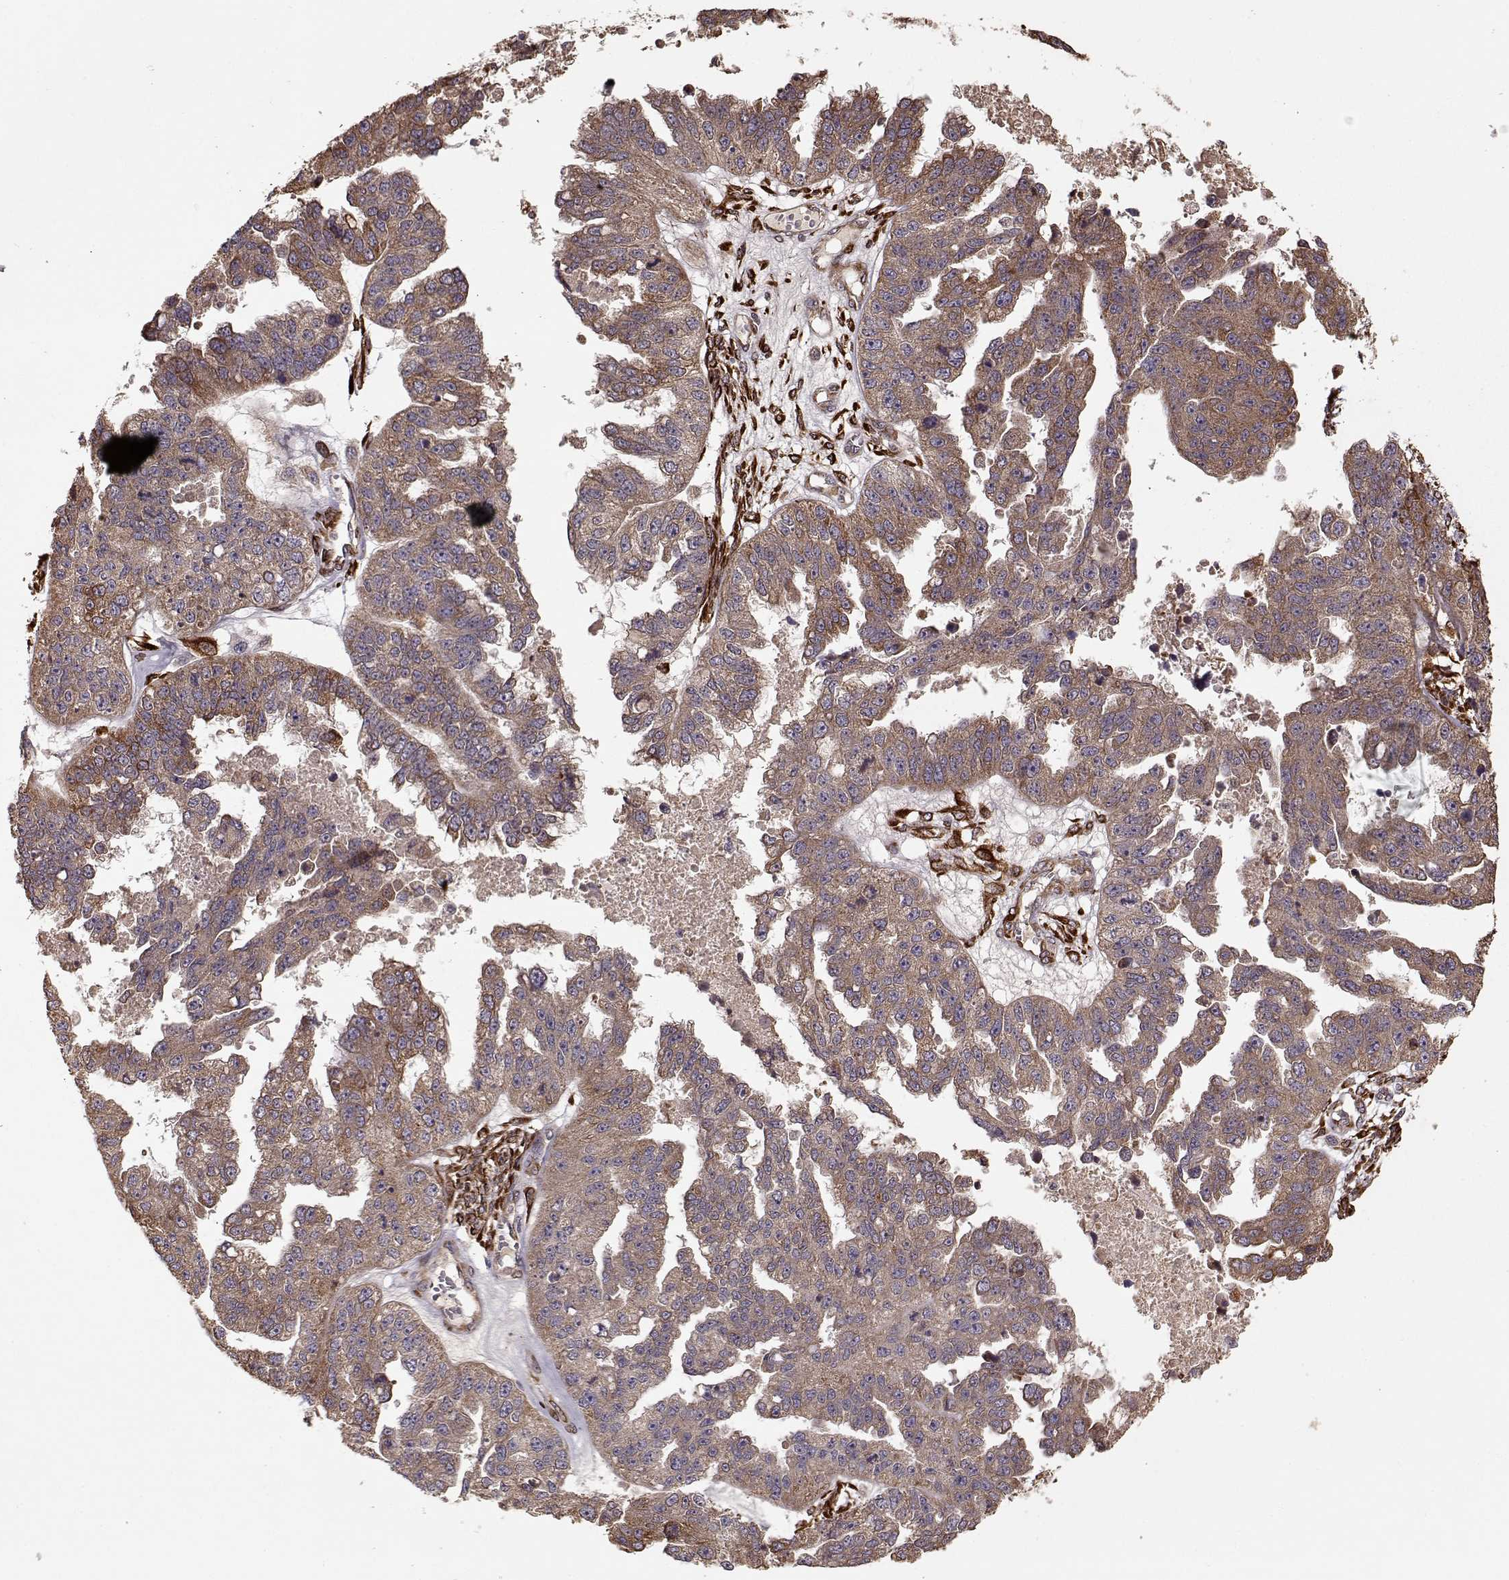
{"staining": {"intensity": "moderate", "quantity": ">75%", "location": "cytoplasmic/membranous"}, "tissue": "ovarian cancer", "cell_type": "Tumor cells", "image_type": "cancer", "snomed": [{"axis": "morphology", "description": "Cystadenocarcinoma, serous, NOS"}, {"axis": "topography", "description": "Ovary"}], "caption": "A high-resolution histopathology image shows immunohistochemistry (IHC) staining of ovarian serous cystadenocarcinoma, which reveals moderate cytoplasmic/membranous expression in about >75% of tumor cells. (IHC, brightfield microscopy, high magnification).", "gene": "IMMP1L", "patient": {"sex": "female", "age": 58}}